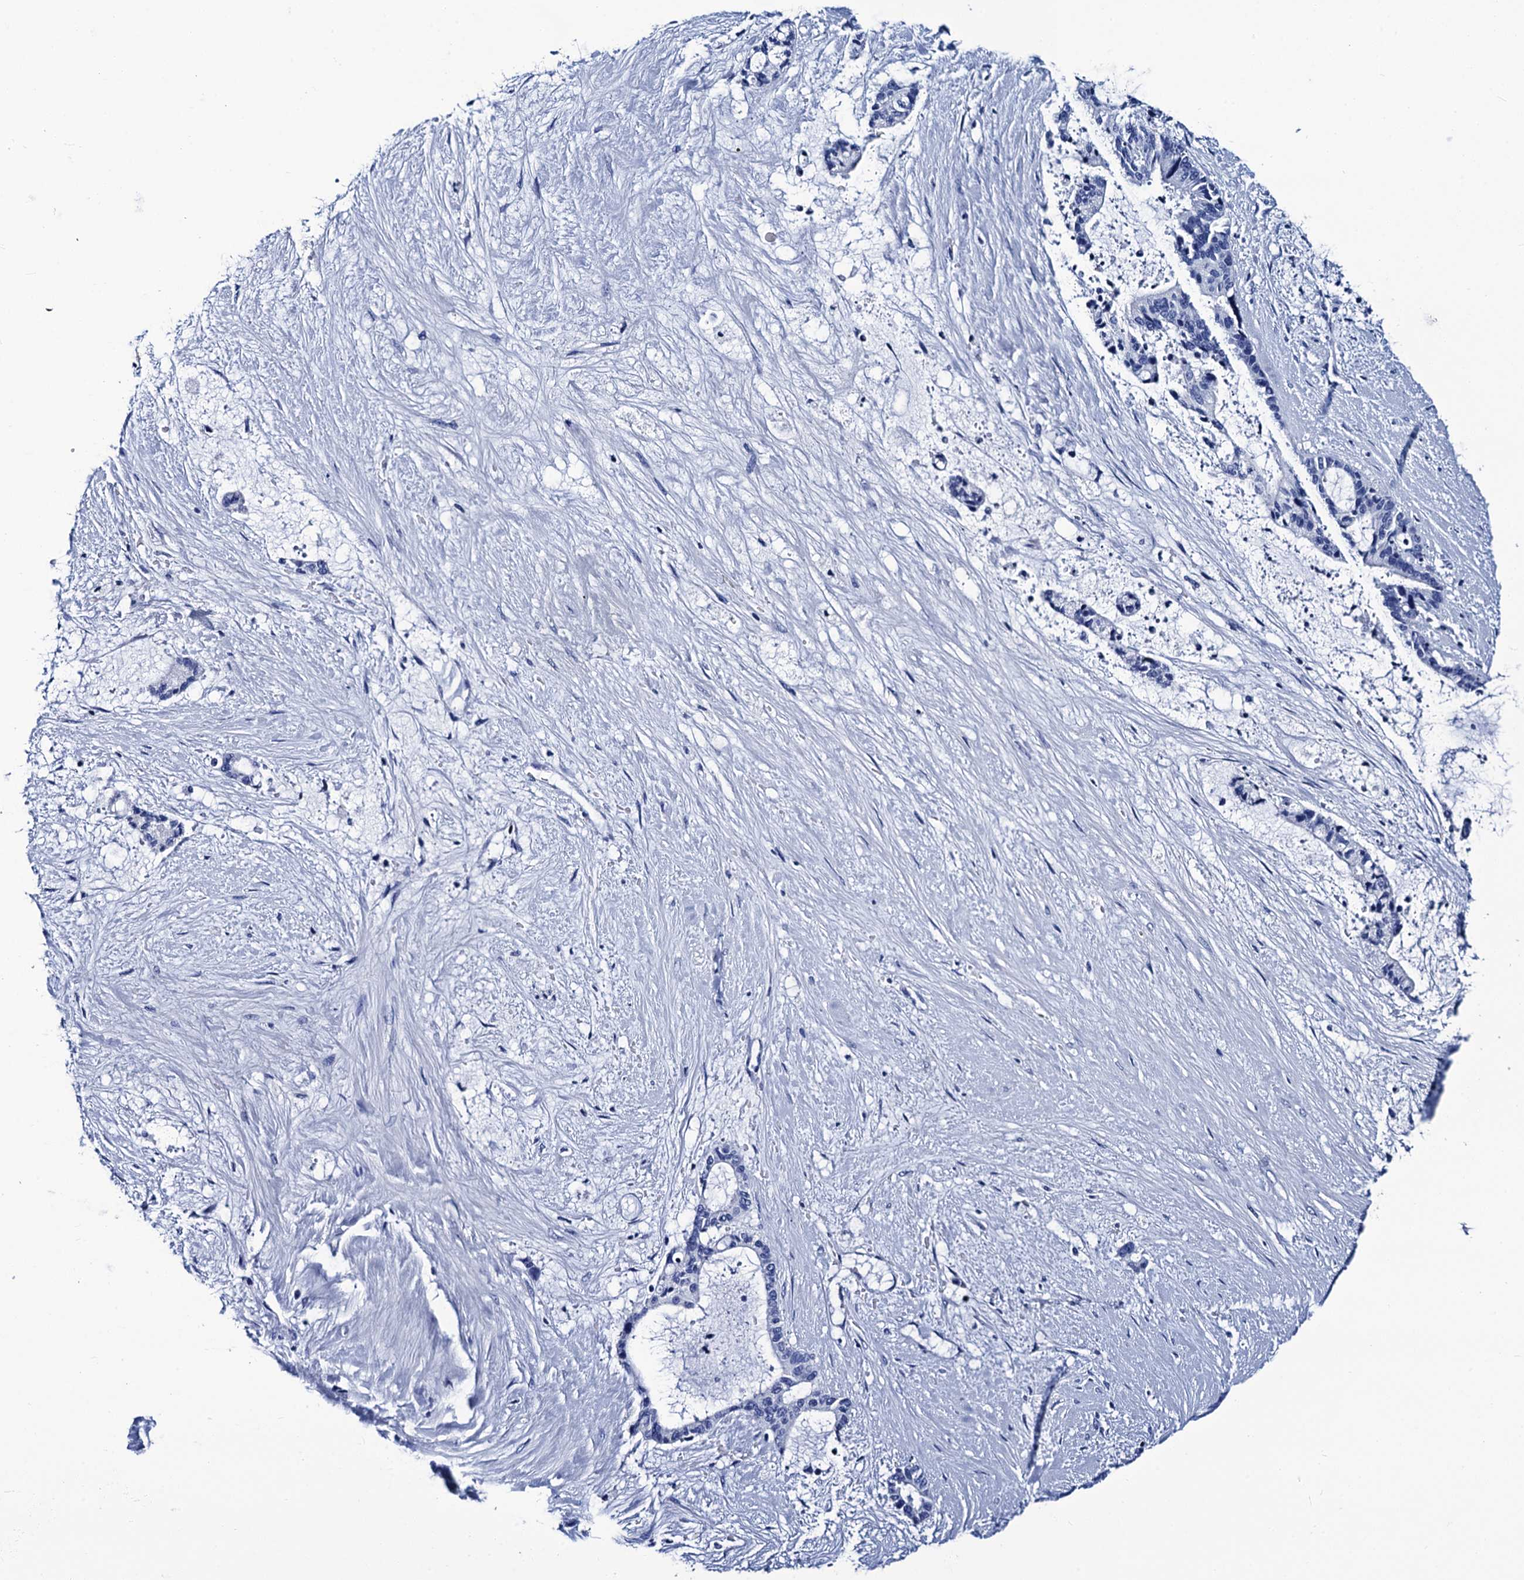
{"staining": {"intensity": "negative", "quantity": "none", "location": "none"}, "tissue": "liver cancer", "cell_type": "Tumor cells", "image_type": "cancer", "snomed": [{"axis": "morphology", "description": "Normal tissue, NOS"}, {"axis": "morphology", "description": "Cholangiocarcinoma"}, {"axis": "topography", "description": "Liver"}, {"axis": "topography", "description": "Peripheral nerve tissue"}], "caption": "Immunohistochemical staining of liver cancer exhibits no significant expression in tumor cells.", "gene": "MYBPC3", "patient": {"sex": "female", "age": 73}}